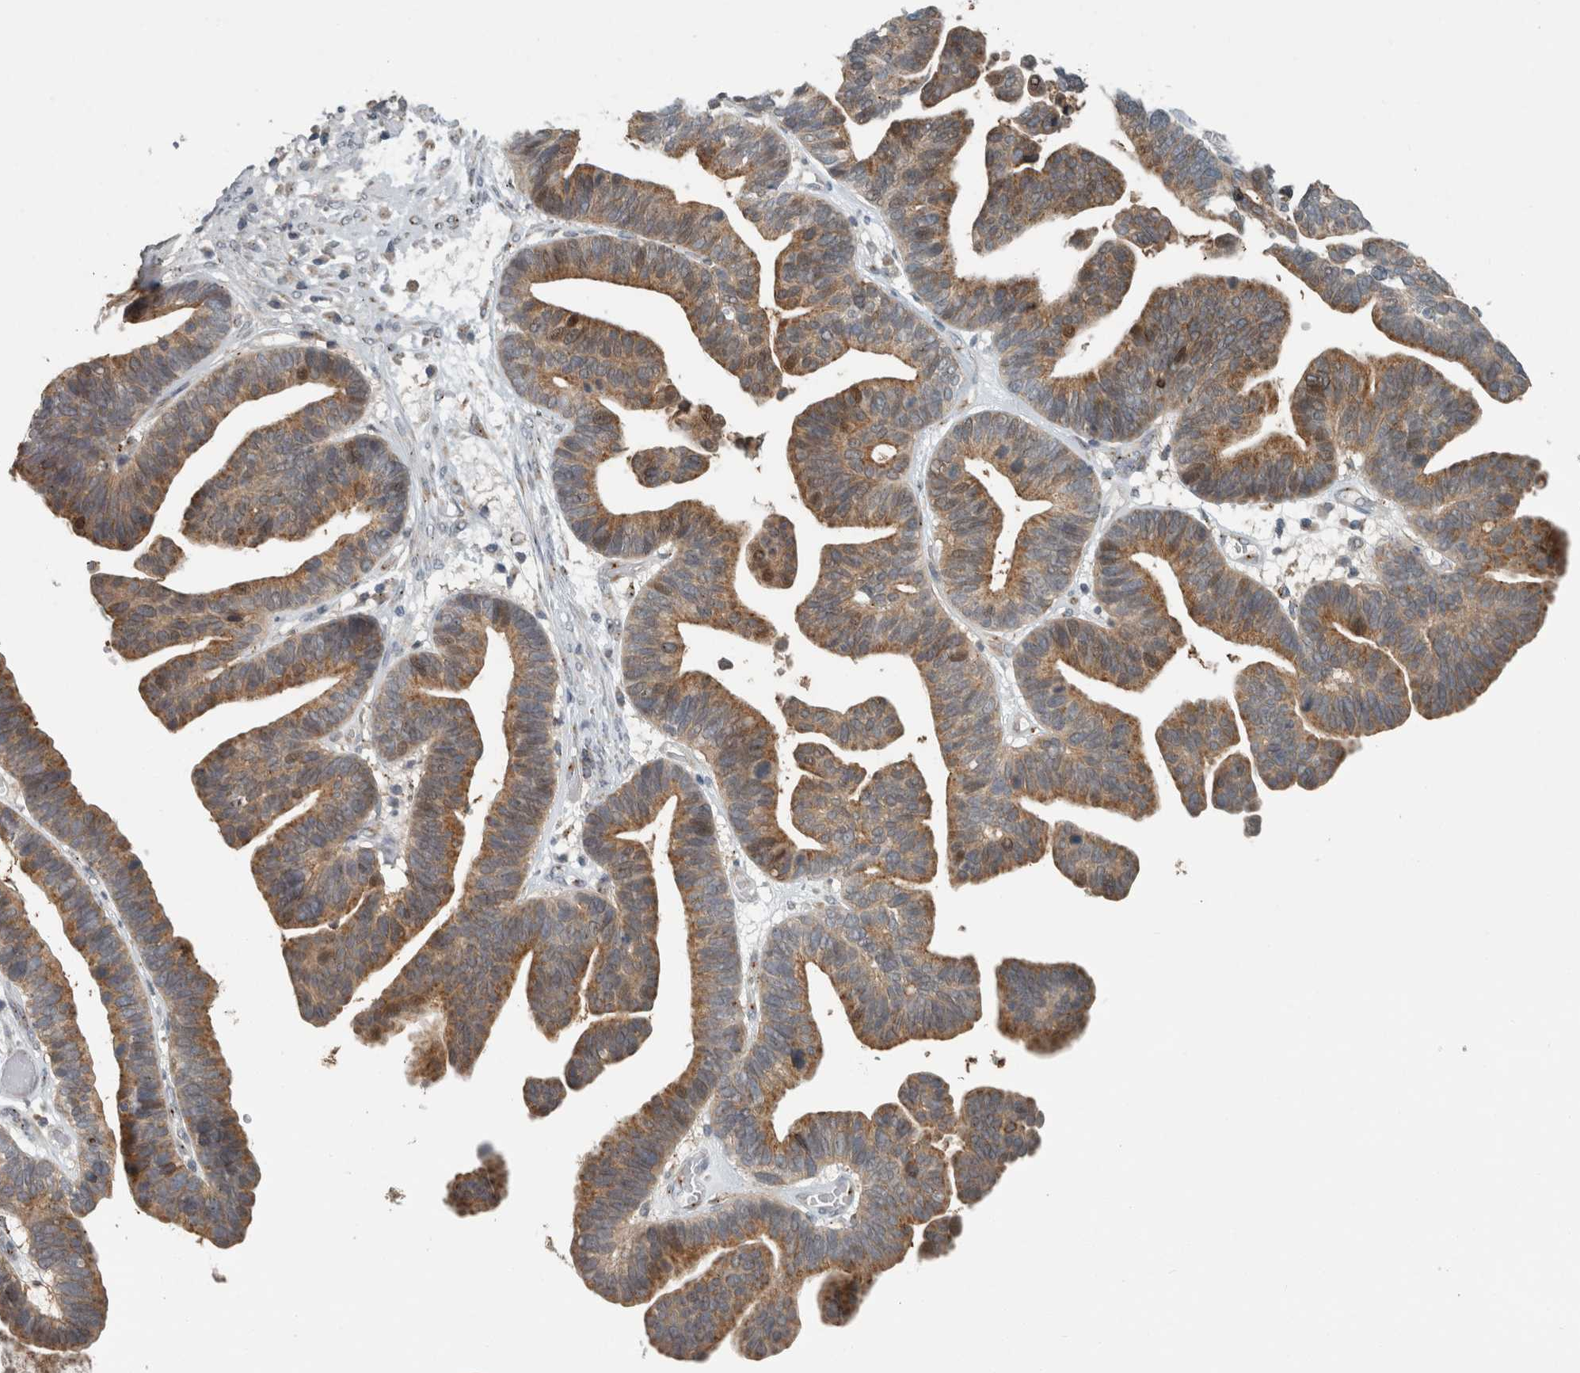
{"staining": {"intensity": "strong", "quantity": "25%-75%", "location": "cytoplasmic/membranous"}, "tissue": "ovarian cancer", "cell_type": "Tumor cells", "image_type": "cancer", "snomed": [{"axis": "morphology", "description": "Cystadenocarcinoma, serous, NOS"}, {"axis": "topography", "description": "Ovary"}], "caption": "Approximately 25%-75% of tumor cells in ovarian cancer (serous cystadenocarcinoma) display strong cytoplasmic/membranous protein staining as visualized by brown immunohistochemical staining.", "gene": "KIF1C", "patient": {"sex": "female", "age": 56}}